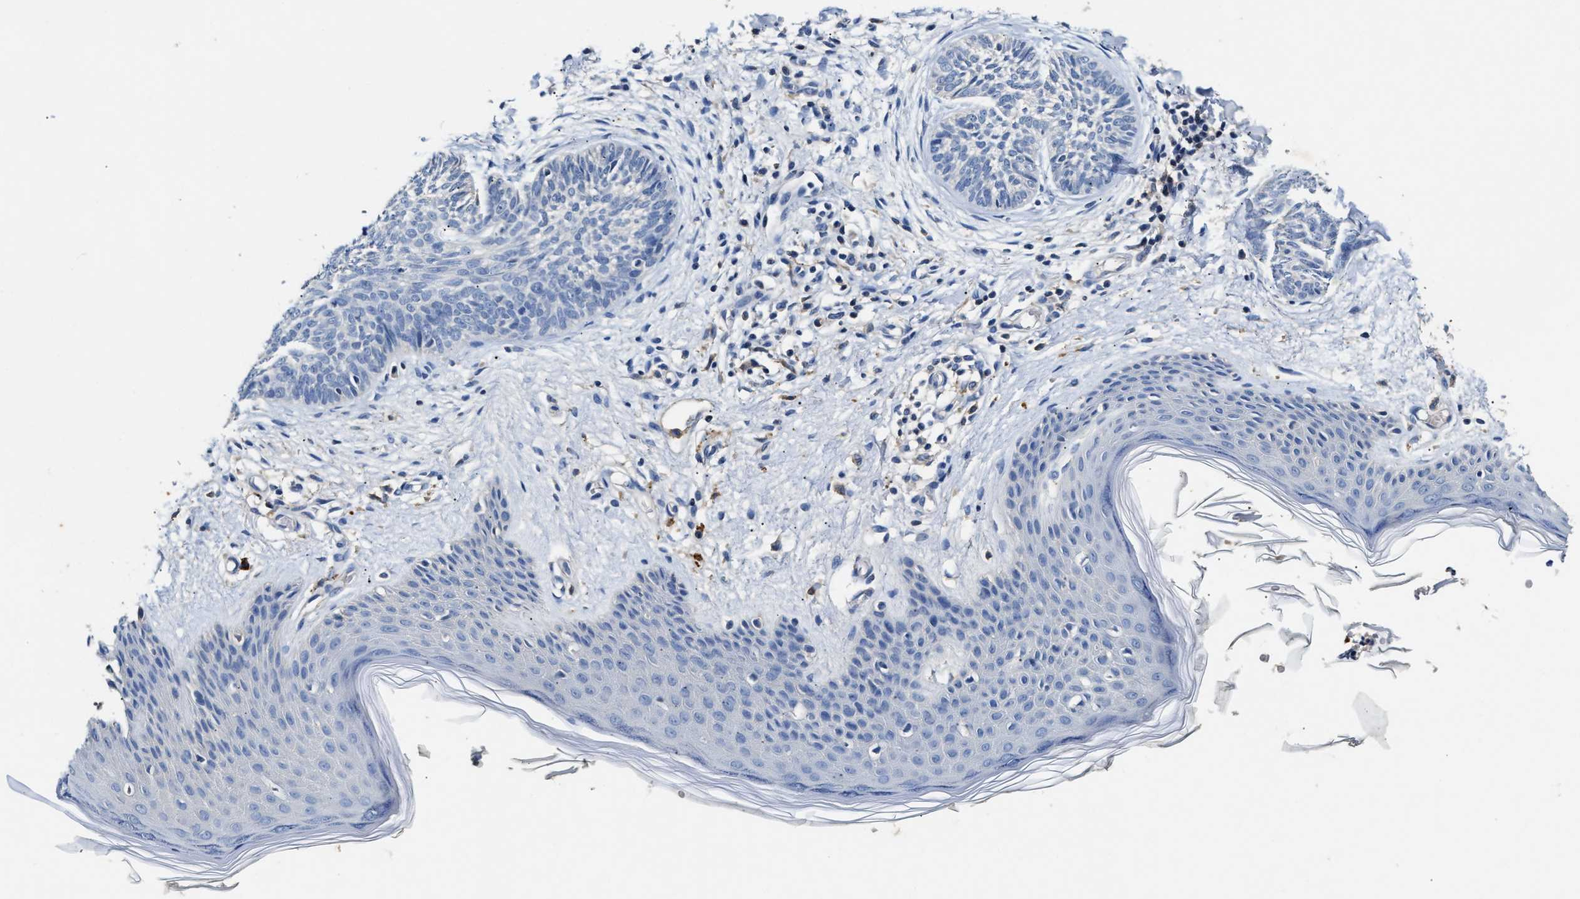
{"staining": {"intensity": "negative", "quantity": "none", "location": "none"}, "tissue": "skin cancer", "cell_type": "Tumor cells", "image_type": "cancer", "snomed": [{"axis": "morphology", "description": "Basal cell carcinoma"}, {"axis": "topography", "description": "Skin"}], "caption": "Tumor cells are negative for brown protein staining in basal cell carcinoma (skin).", "gene": "SLCO2B1", "patient": {"sex": "female", "age": 59}}